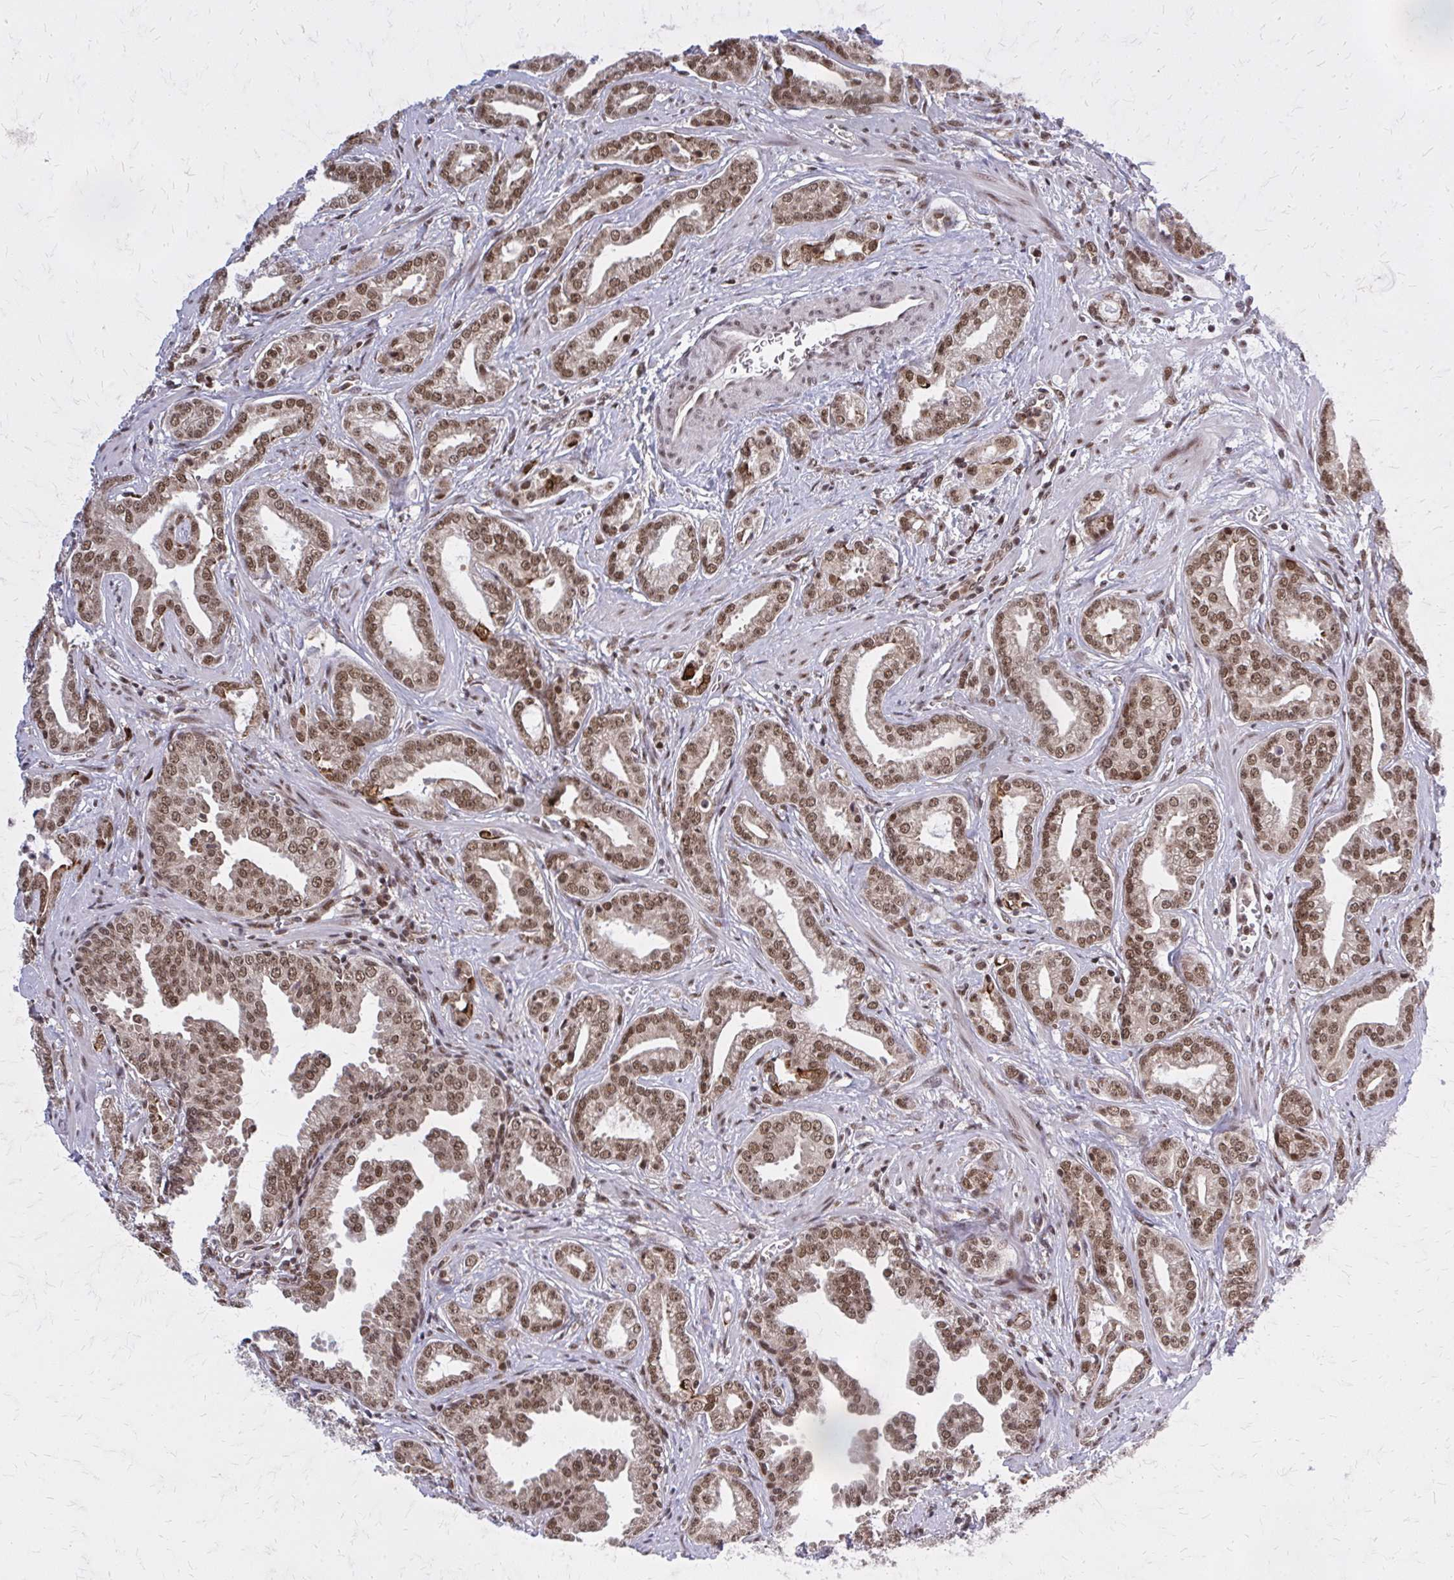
{"staining": {"intensity": "moderate", "quantity": ">75%", "location": "nuclear"}, "tissue": "prostate cancer", "cell_type": "Tumor cells", "image_type": "cancer", "snomed": [{"axis": "morphology", "description": "Adenocarcinoma, Medium grade"}, {"axis": "topography", "description": "Prostate"}], "caption": "A photomicrograph of human prostate cancer (medium-grade adenocarcinoma) stained for a protein demonstrates moderate nuclear brown staining in tumor cells.", "gene": "HDAC3", "patient": {"sex": "male", "age": 57}}